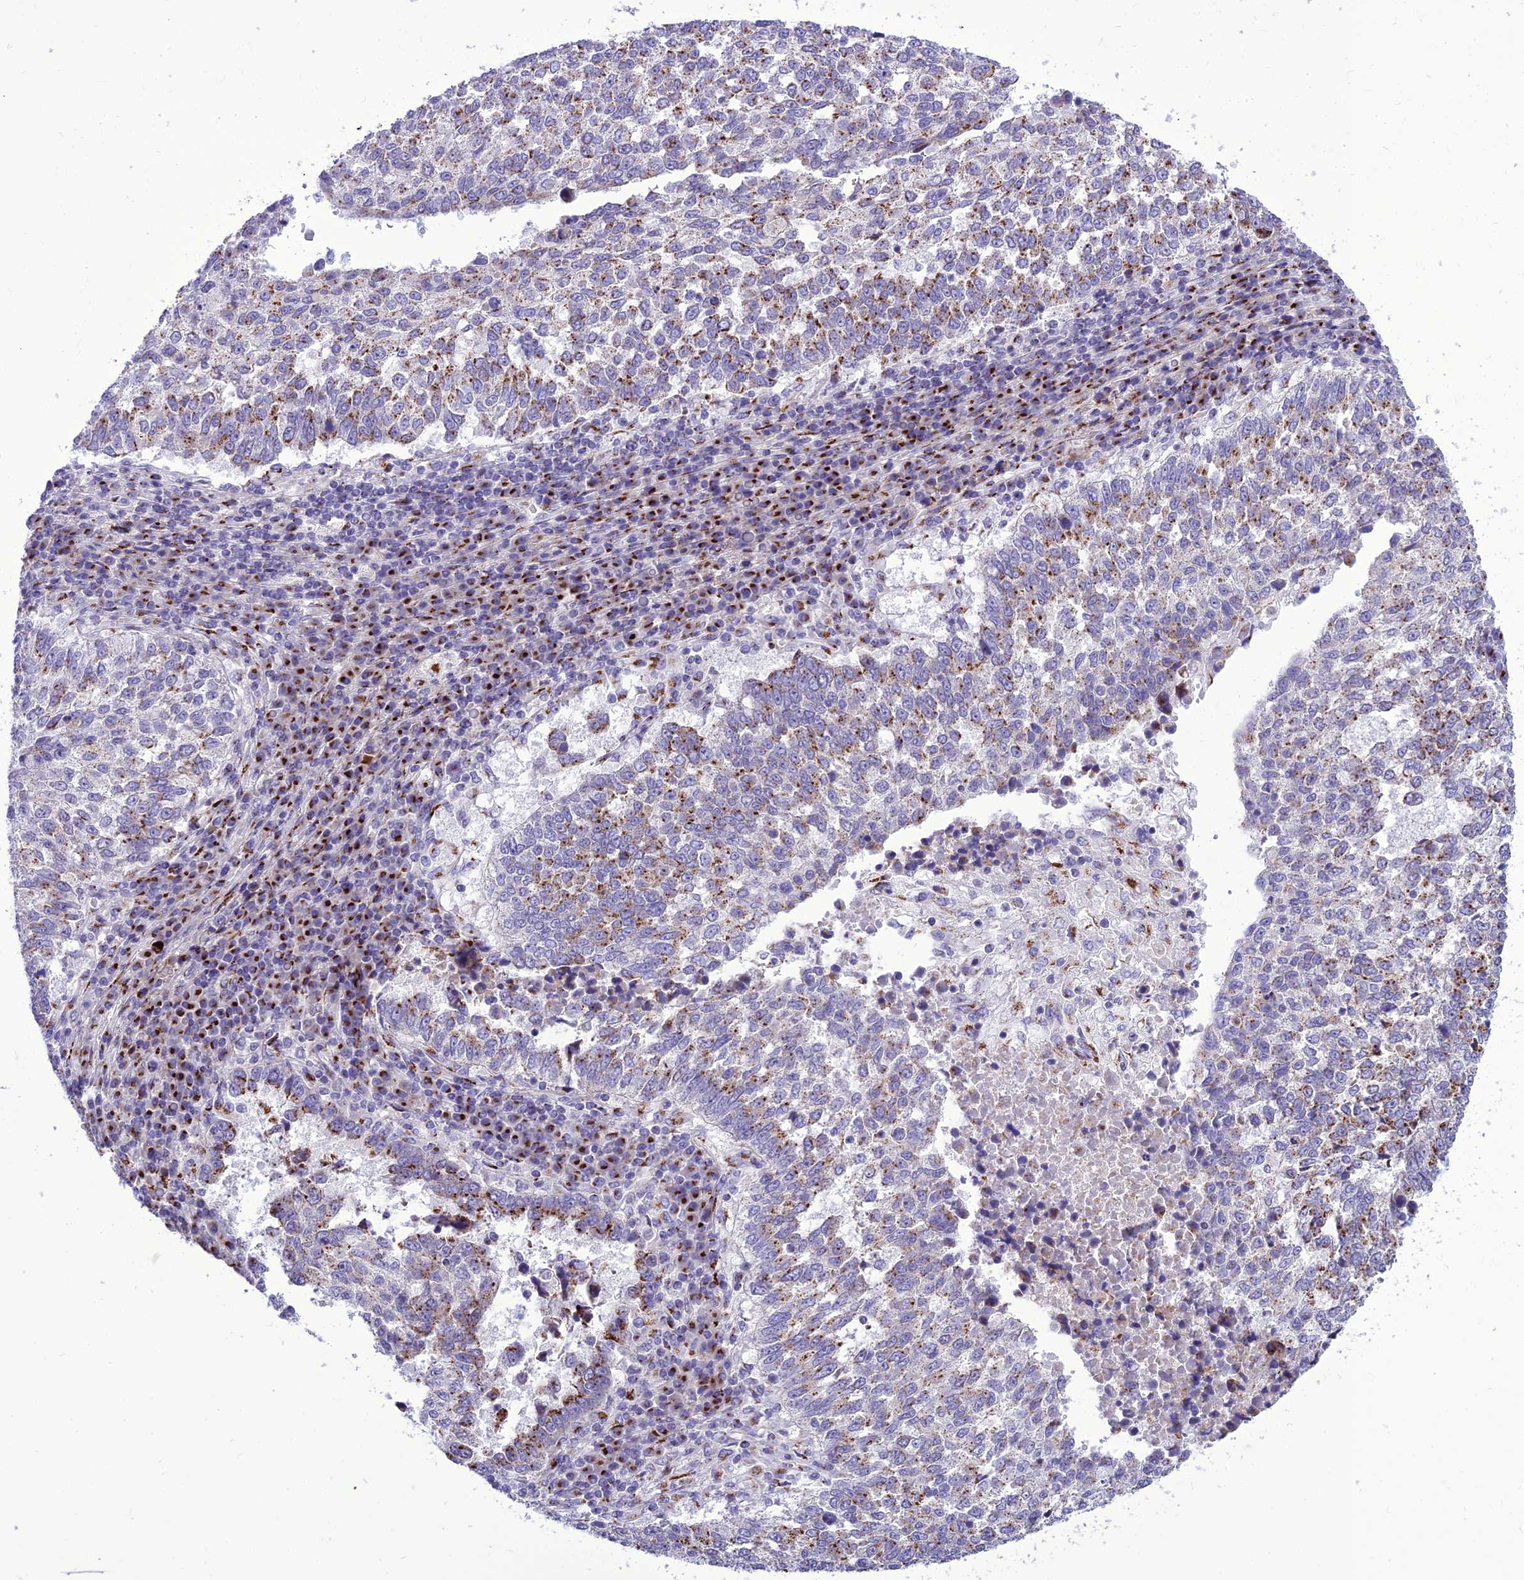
{"staining": {"intensity": "moderate", "quantity": ">75%", "location": "cytoplasmic/membranous"}, "tissue": "lung cancer", "cell_type": "Tumor cells", "image_type": "cancer", "snomed": [{"axis": "morphology", "description": "Squamous cell carcinoma, NOS"}, {"axis": "topography", "description": "Lung"}], "caption": "This photomicrograph shows lung squamous cell carcinoma stained with IHC to label a protein in brown. The cytoplasmic/membranous of tumor cells show moderate positivity for the protein. Nuclei are counter-stained blue.", "gene": "GOLM2", "patient": {"sex": "male", "age": 73}}